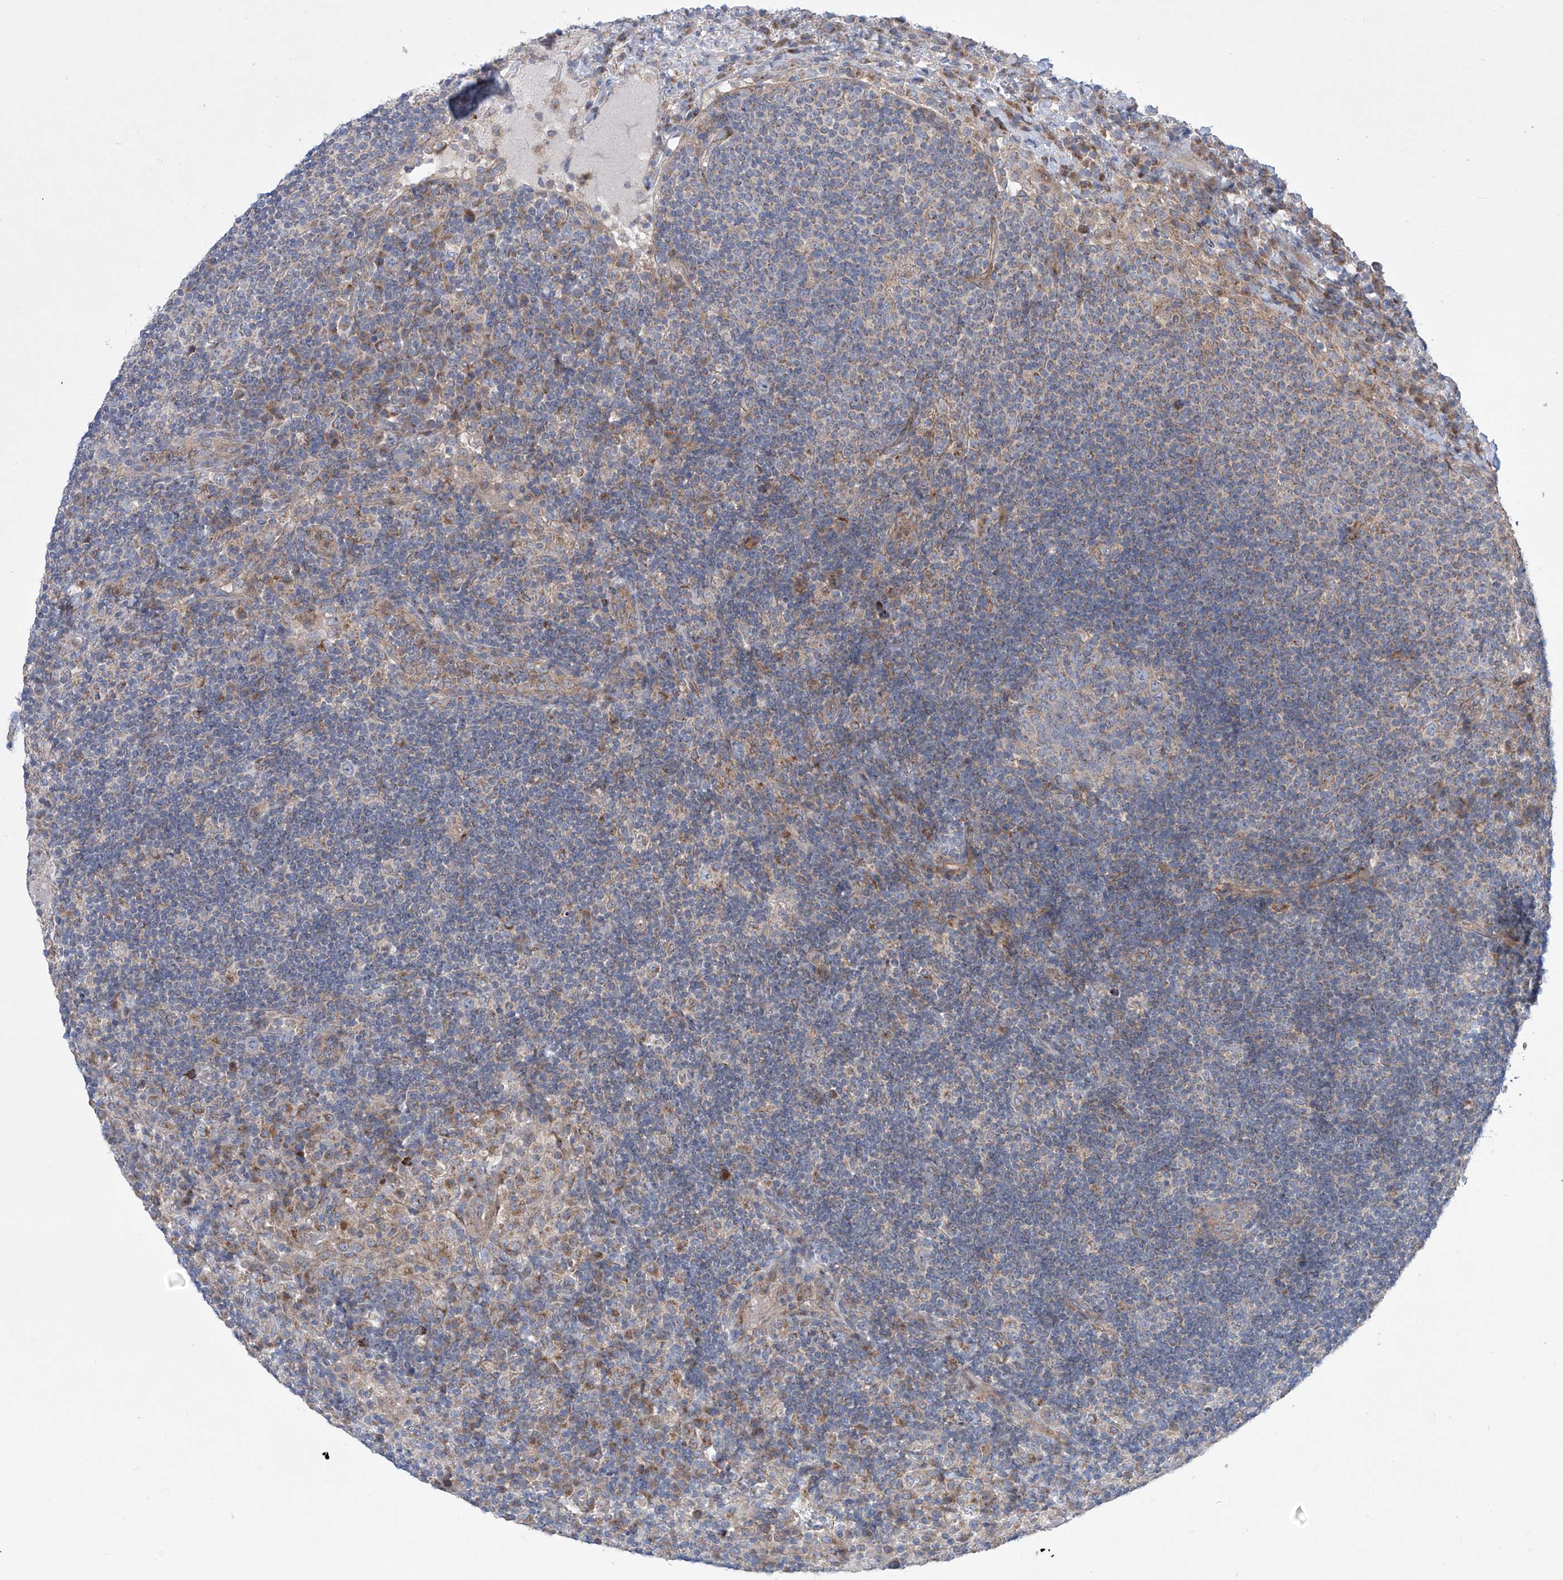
{"staining": {"intensity": "negative", "quantity": "none", "location": "none"}, "tissue": "lymph node", "cell_type": "Germinal center cells", "image_type": "normal", "snomed": [{"axis": "morphology", "description": "Normal tissue, NOS"}, {"axis": "topography", "description": "Lymph node"}], "caption": "IHC micrograph of benign human lymph node stained for a protein (brown), which reveals no positivity in germinal center cells.", "gene": "KLC4", "patient": {"sex": "female", "age": 53}}